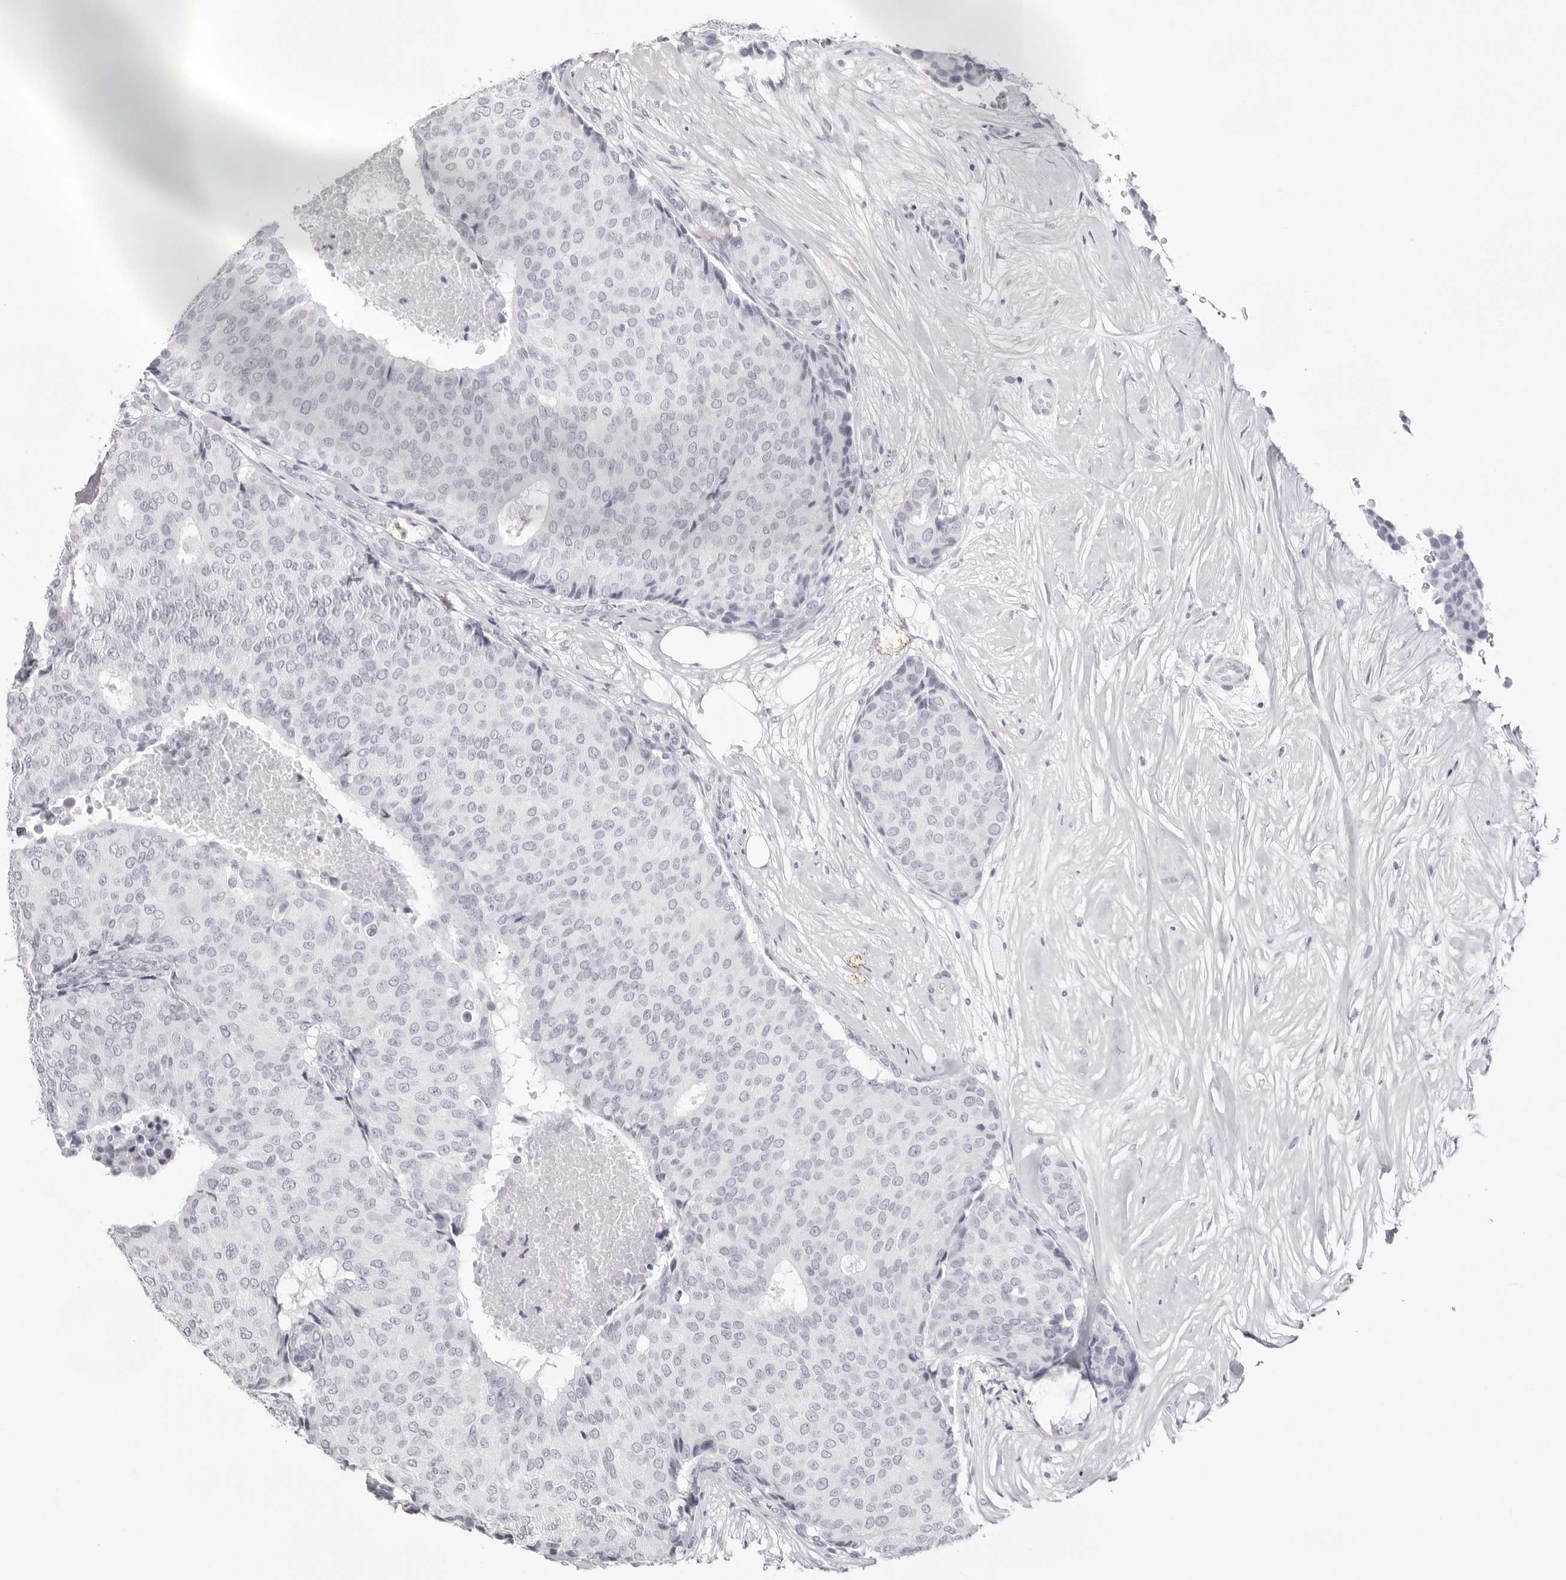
{"staining": {"intensity": "negative", "quantity": "none", "location": "none"}, "tissue": "breast cancer", "cell_type": "Tumor cells", "image_type": "cancer", "snomed": [{"axis": "morphology", "description": "Duct carcinoma"}, {"axis": "topography", "description": "Breast"}], "caption": "Tumor cells show no significant expression in invasive ductal carcinoma (breast). (DAB (3,3'-diaminobenzidine) immunohistochemistry with hematoxylin counter stain).", "gene": "INSL3", "patient": {"sex": "female", "age": 75}}